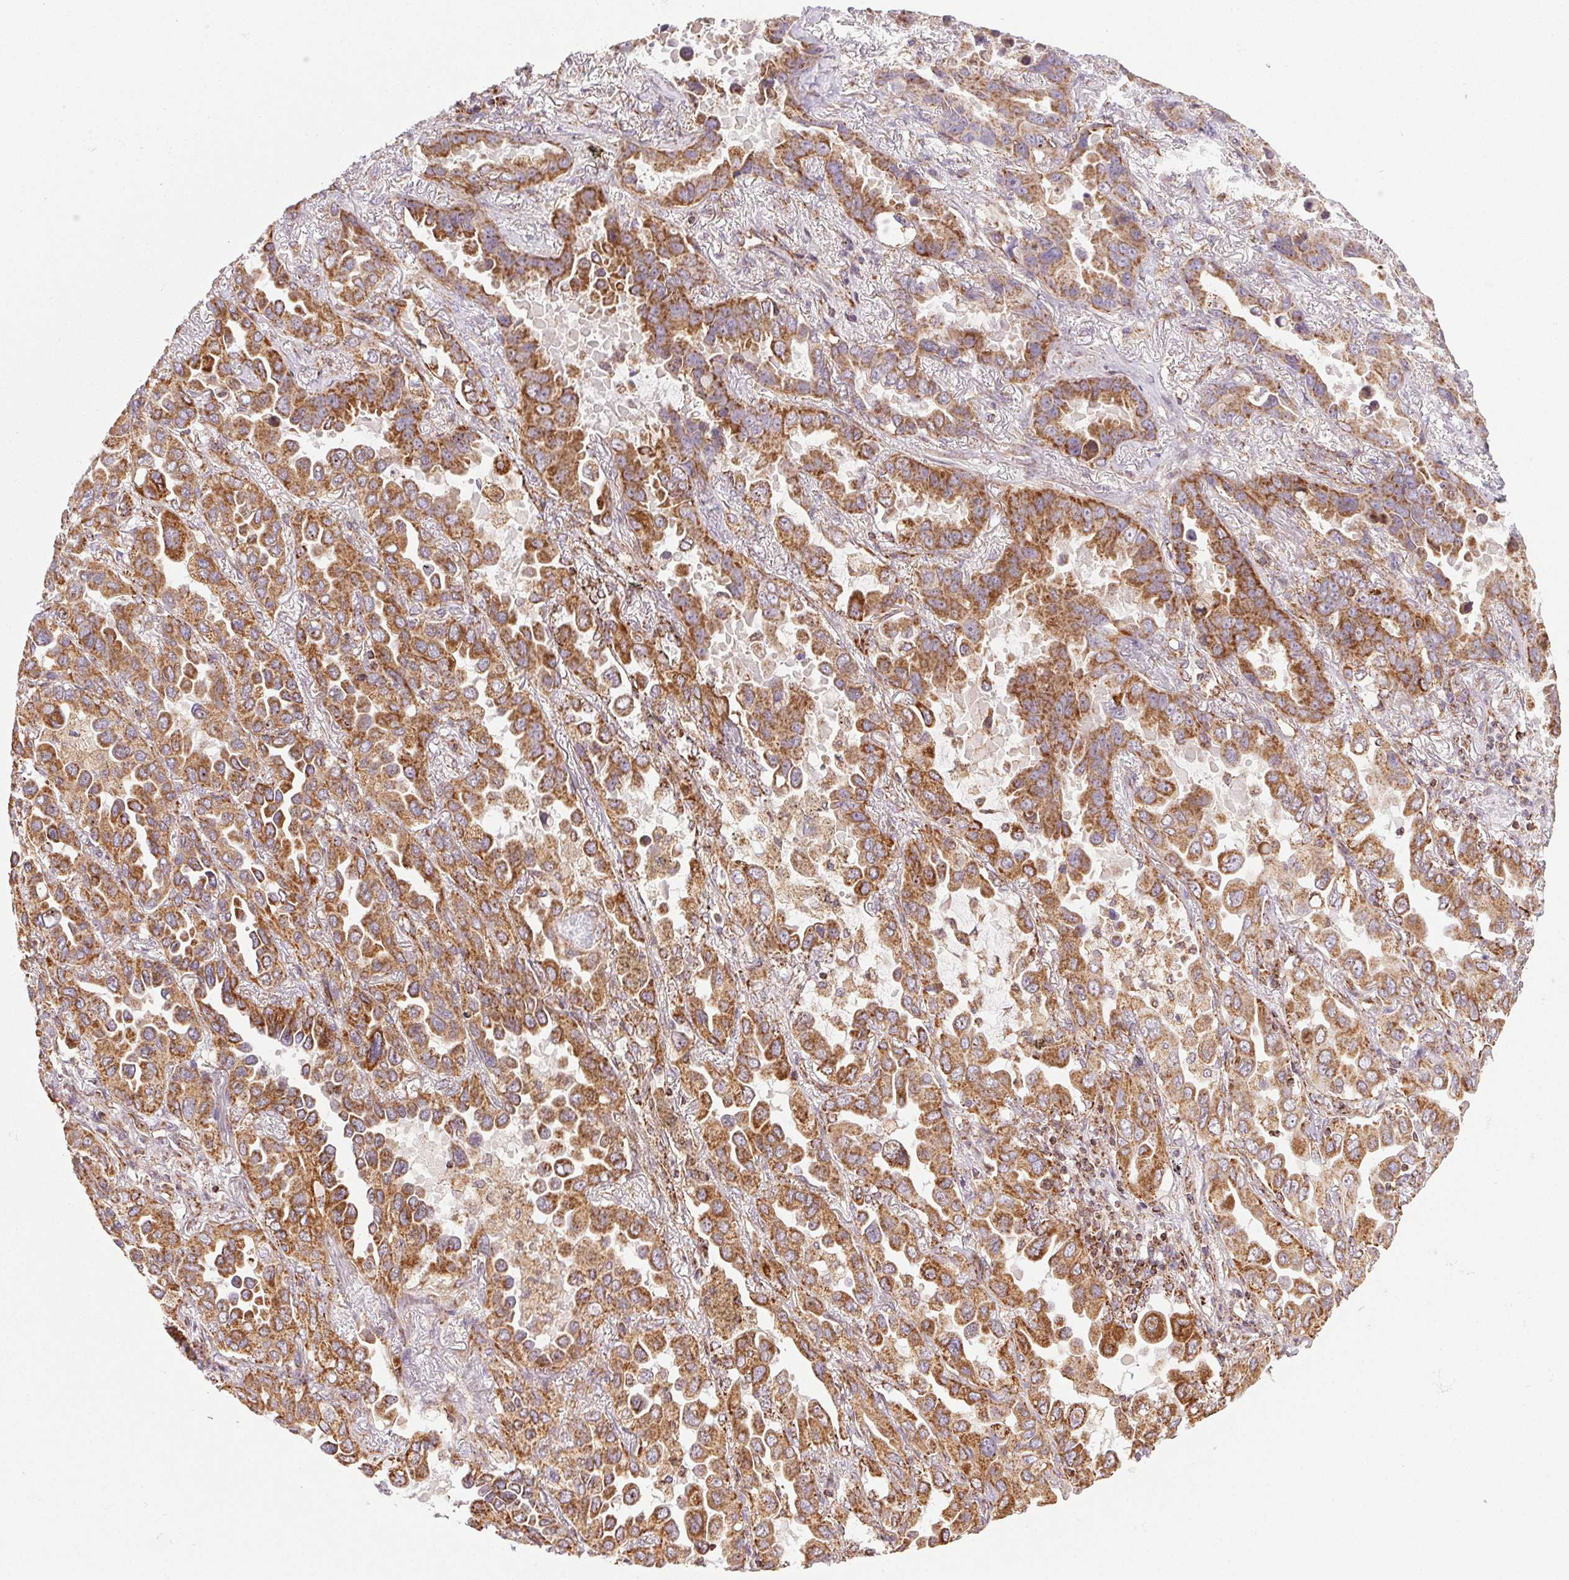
{"staining": {"intensity": "strong", "quantity": ">75%", "location": "cytoplasmic/membranous"}, "tissue": "lung cancer", "cell_type": "Tumor cells", "image_type": "cancer", "snomed": [{"axis": "morphology", "description": "Adenocarcinoma, NOS"}, {"axis": "topography", "description": "Lung"}], "caption": "The photomicrograph exhibits immunohistochemical staining of adenocarcinoma (lung). There is strong cytoplasmic/membranous staining is present in about >75% of tumor cells. (brown staining indicates protein expression, while blue staining denotes nuclei).", "gene": "CLPB", "patient": {"sex": "male", "age": 64}}